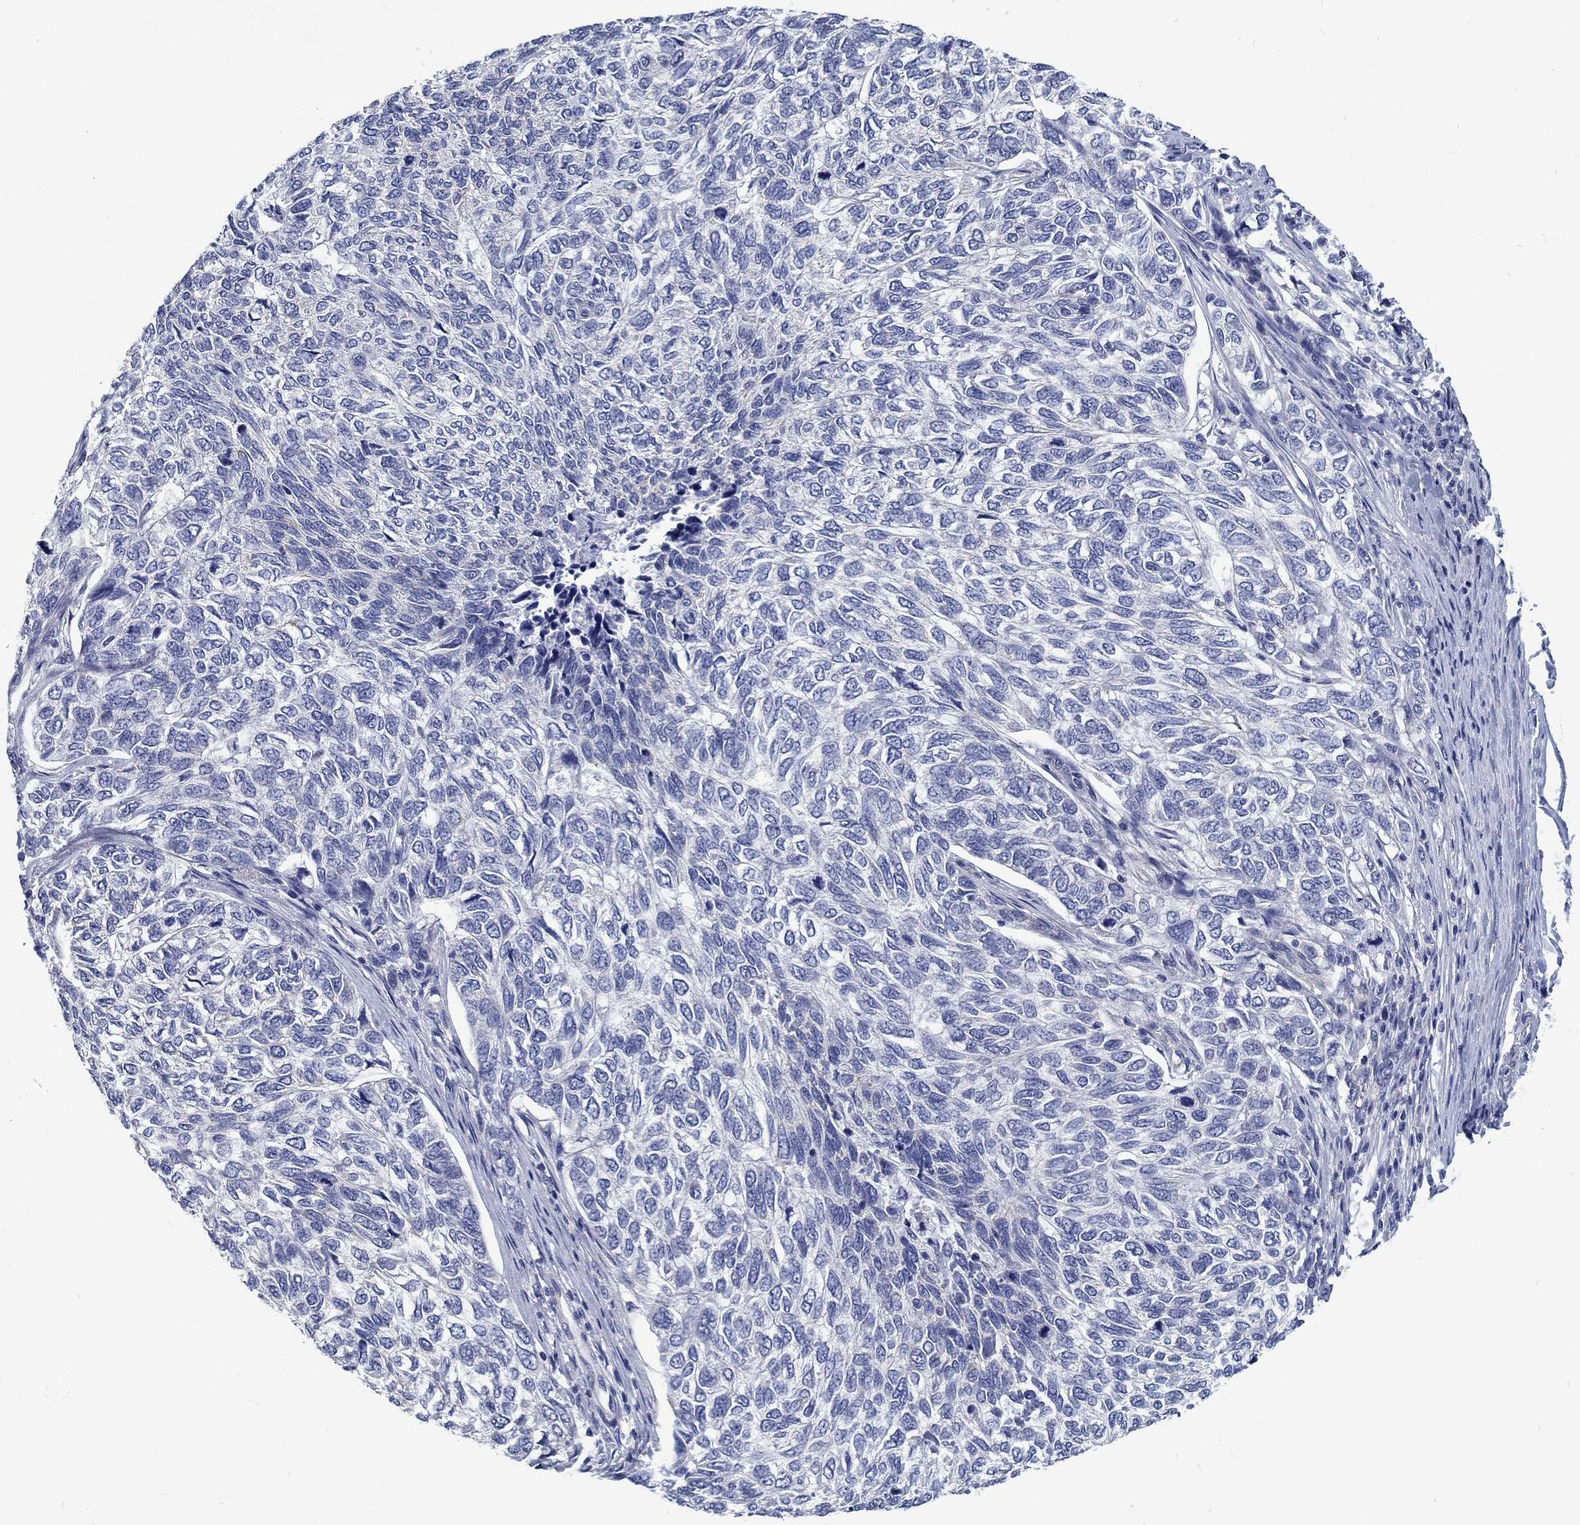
{"staining": {"intensity": "negative", "quantity": "none", "location": "none"}, "tissue": "skin cancer", "cell_type": "Tumor cells", "image_type": "cancer", "snomed": [{"axis": "morphology", "description": "Basal cell carcinoma"}, {"axis": "topography", "description": "Skin"}], "caption": "This photomicrograph is of skin cancer stained with immunohistochemistry to label a protein in brown with the nuclei are counter-stained blue. There is no staining in tumor cells. (Stains: DAB immunohistochemistry with hematoxylin counter stain, Microscopy: brightfield microscopy at high magnification).", "gene": "MYBPC1", "patient": {"sex": "female", "age": 65}}